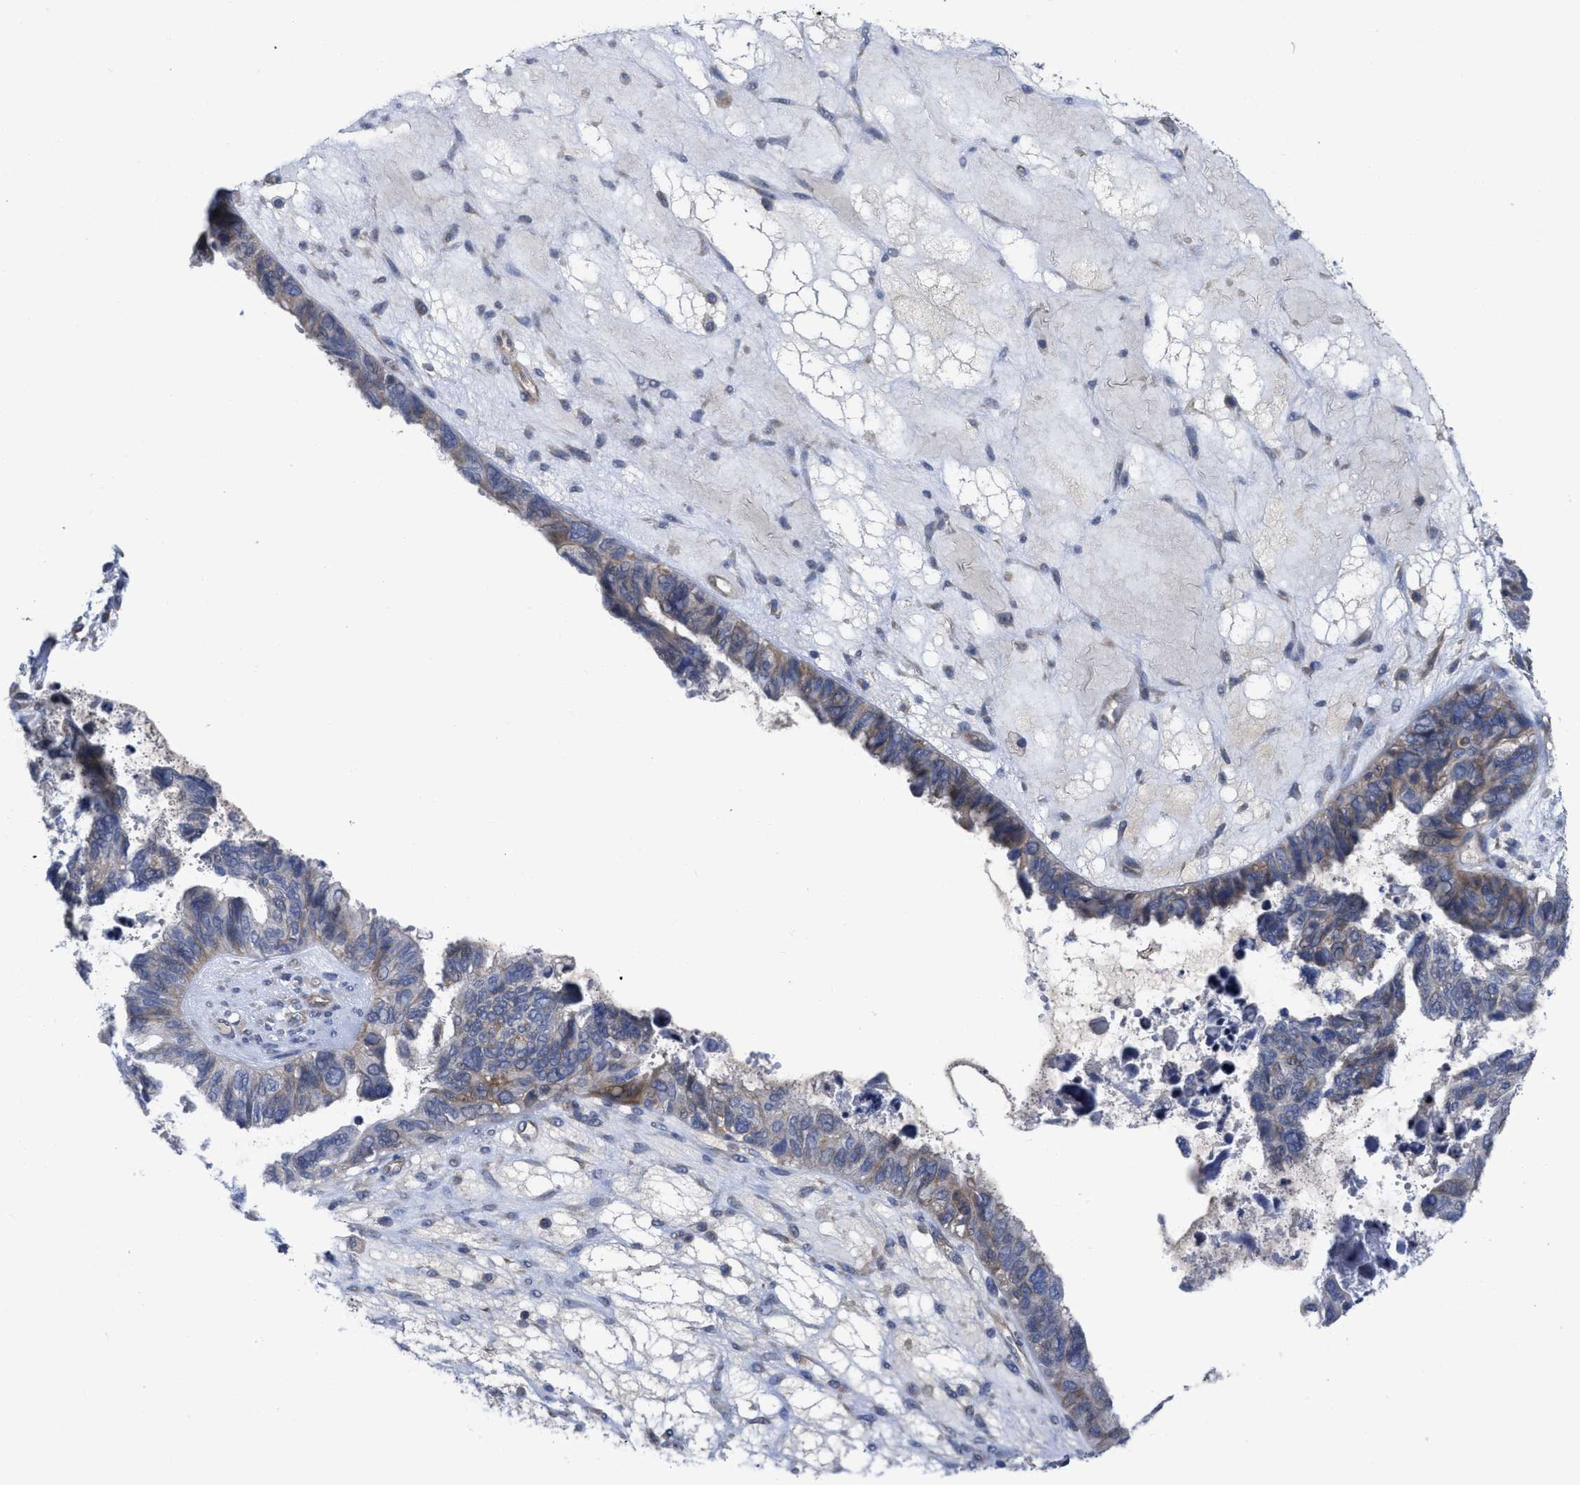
{"staining": {"intensity": "weak", "quantity": "<25%", "location": "cytoplasmic/membranous"}, "tissue": "ovarian cancer", "cell_type": "Tumor cells", "image_type": "cancer", "snomed": [{"axis": "morphology", "description": "Cystadenocarcinoma, serous, NOS"}, {"axis": "topography", "description": "Ovary"}], "caption": "The immunohistochemistry (IHC) photomicrograph has no significant positivity in tumor cells of ovarian serous cystadenocarcinoma tissue.", "gene": "ARHGEF26", "patient": {"sex": "female", "age": 79}}